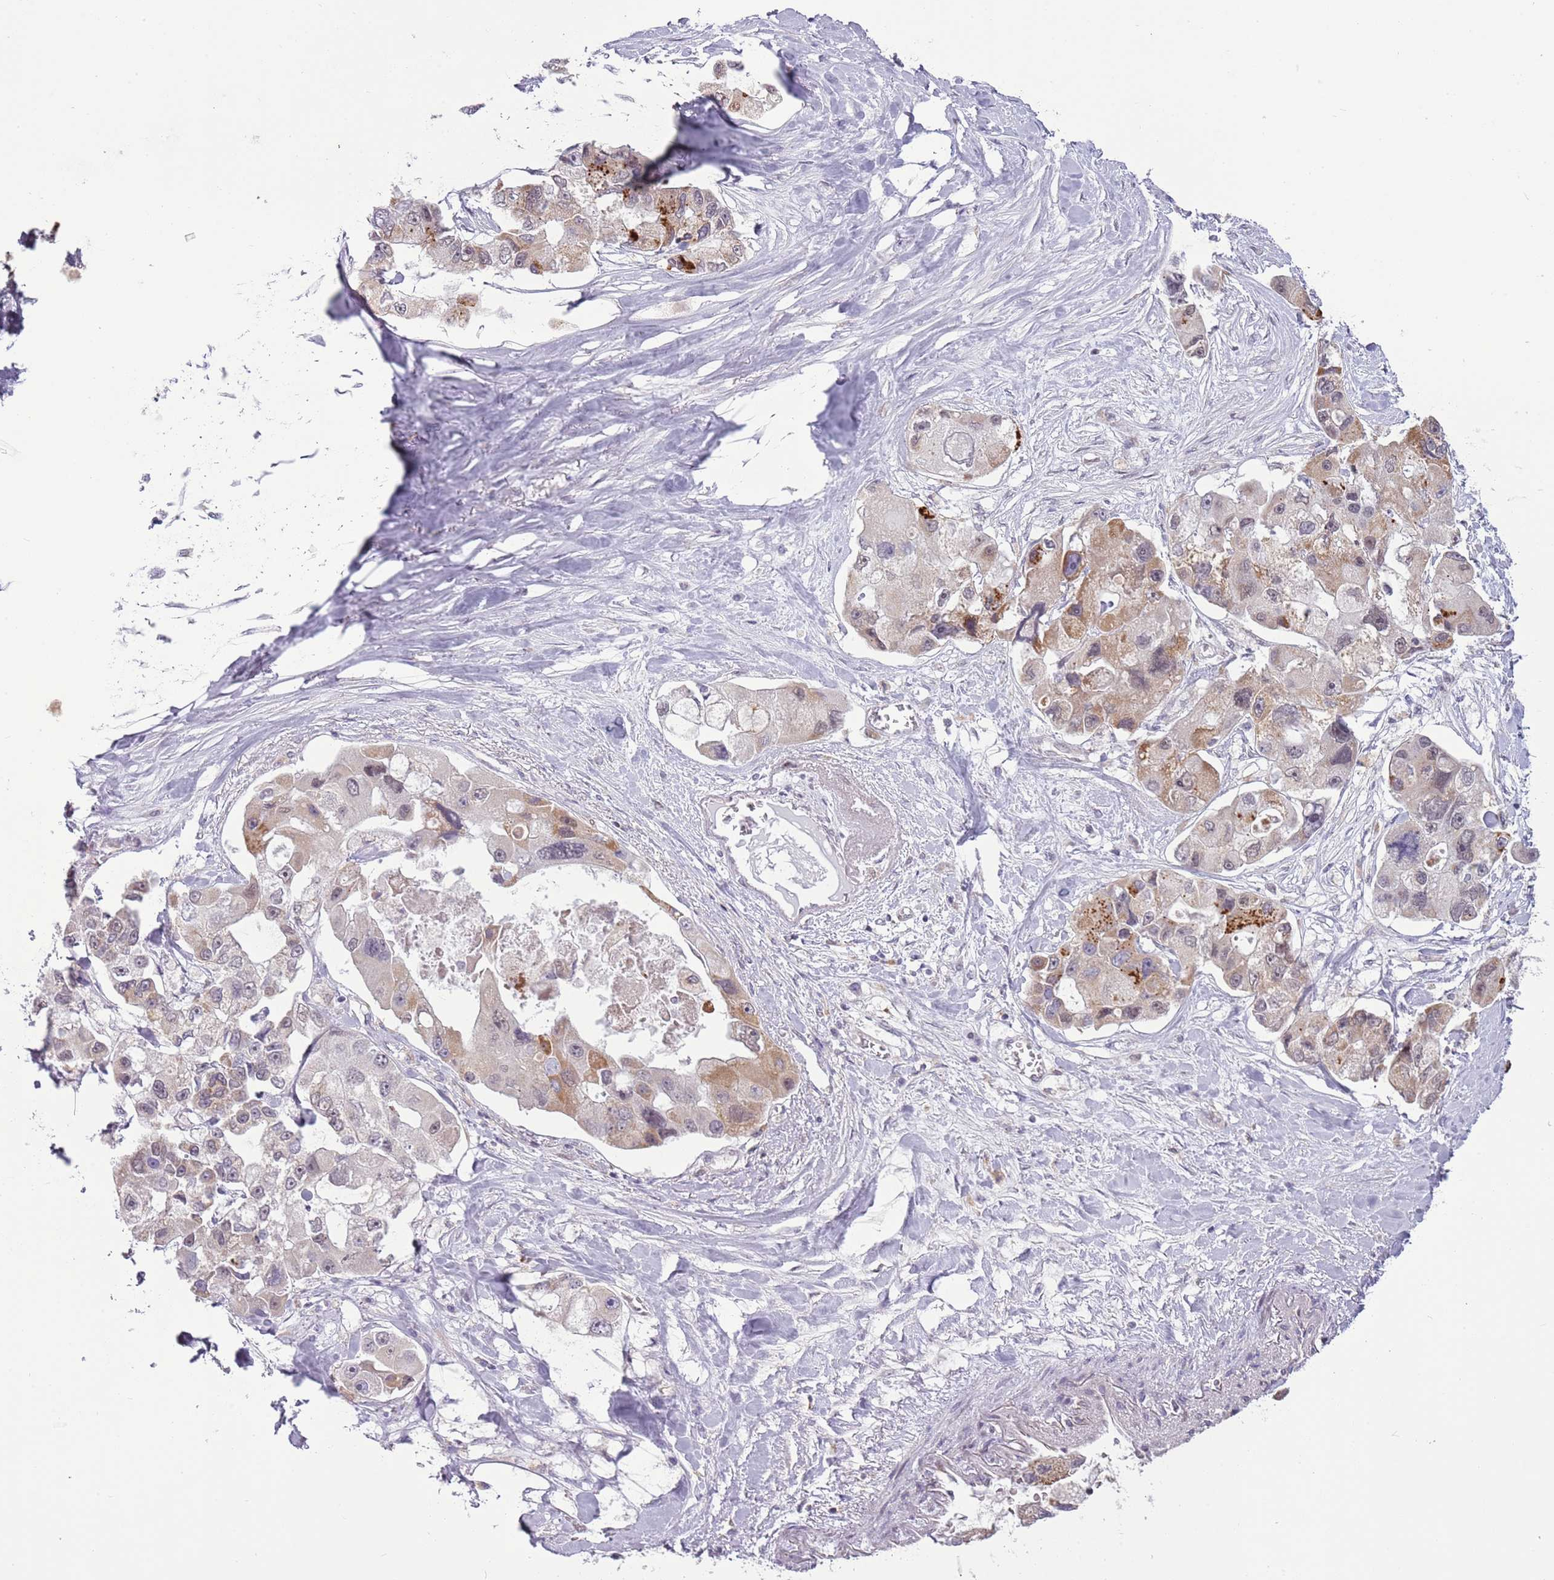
{"staining": {"intensity": "weak", "quantity": "25%-75%", "location": "cytoplasmic/membranous,nuclear"}, "tissue": "lung cancer", "cell_type": "Tumor cells", "image_type": "cancer", "snomed": [{"axis": "morphology", "description": "Adenocarcinoma, NOS"}, {"axis": "topography", "description": "Lung"}], "caption": "Lung cancer (adenocarcinoma) tissue reveals weak cytoplasmic/membranous and nuclear positivity in approximately 25%-75% of tumor cells", "gene": "MLLT11", "patient": {"sex": "female", "age": 54}}